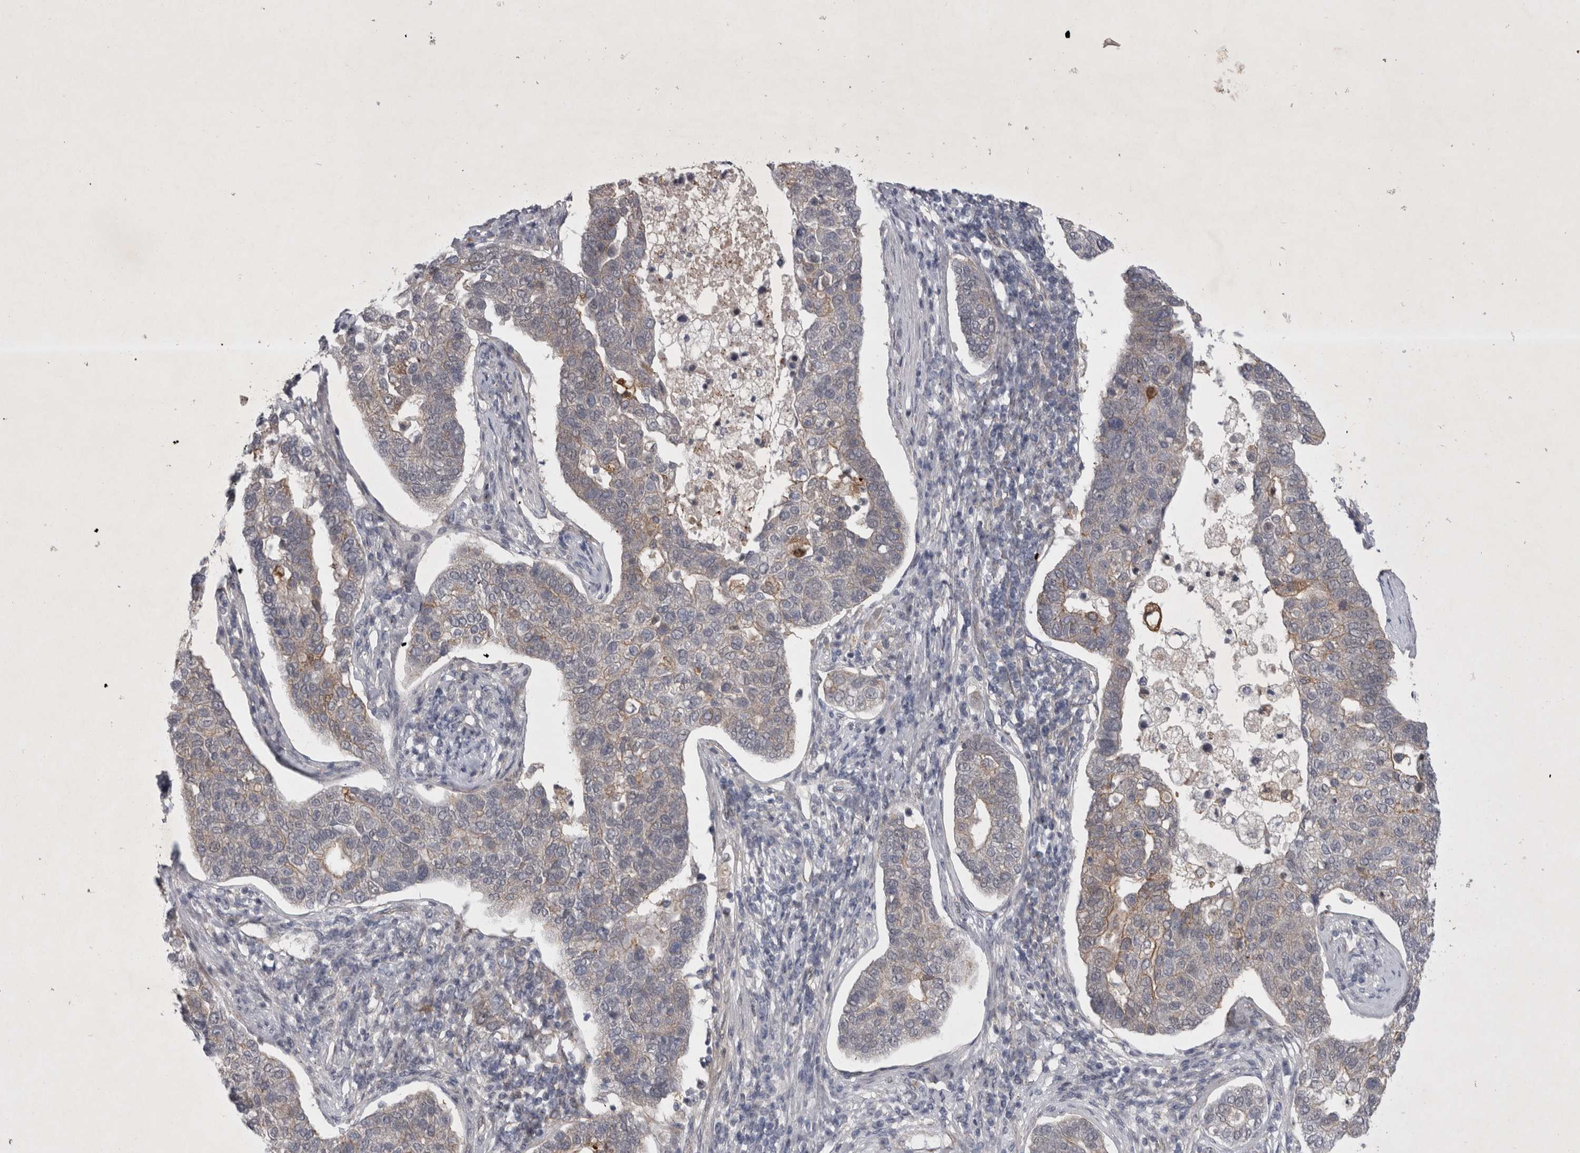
{"staining": {"intensity": "weak", "quantity": "<25%", "location": "cytoplasmic/membranous"}, "tissue": "pancreatic cancer", "cell_type": "Tumor cells", "image_type": "cancer", "snomed": [{"axis": "morphology", "description": "Adenocarcinoma, NOS"}, {"axis": "topography", "description": "Pancreas"}], "caption": "This is an immunohistochemistry (IHC) histopathology image of pancreatic cancer (adenocarcinoma). There is no staining in tumor cells.", "gene": "PARP11", "patient": {"sex": "female", "age": 61}}